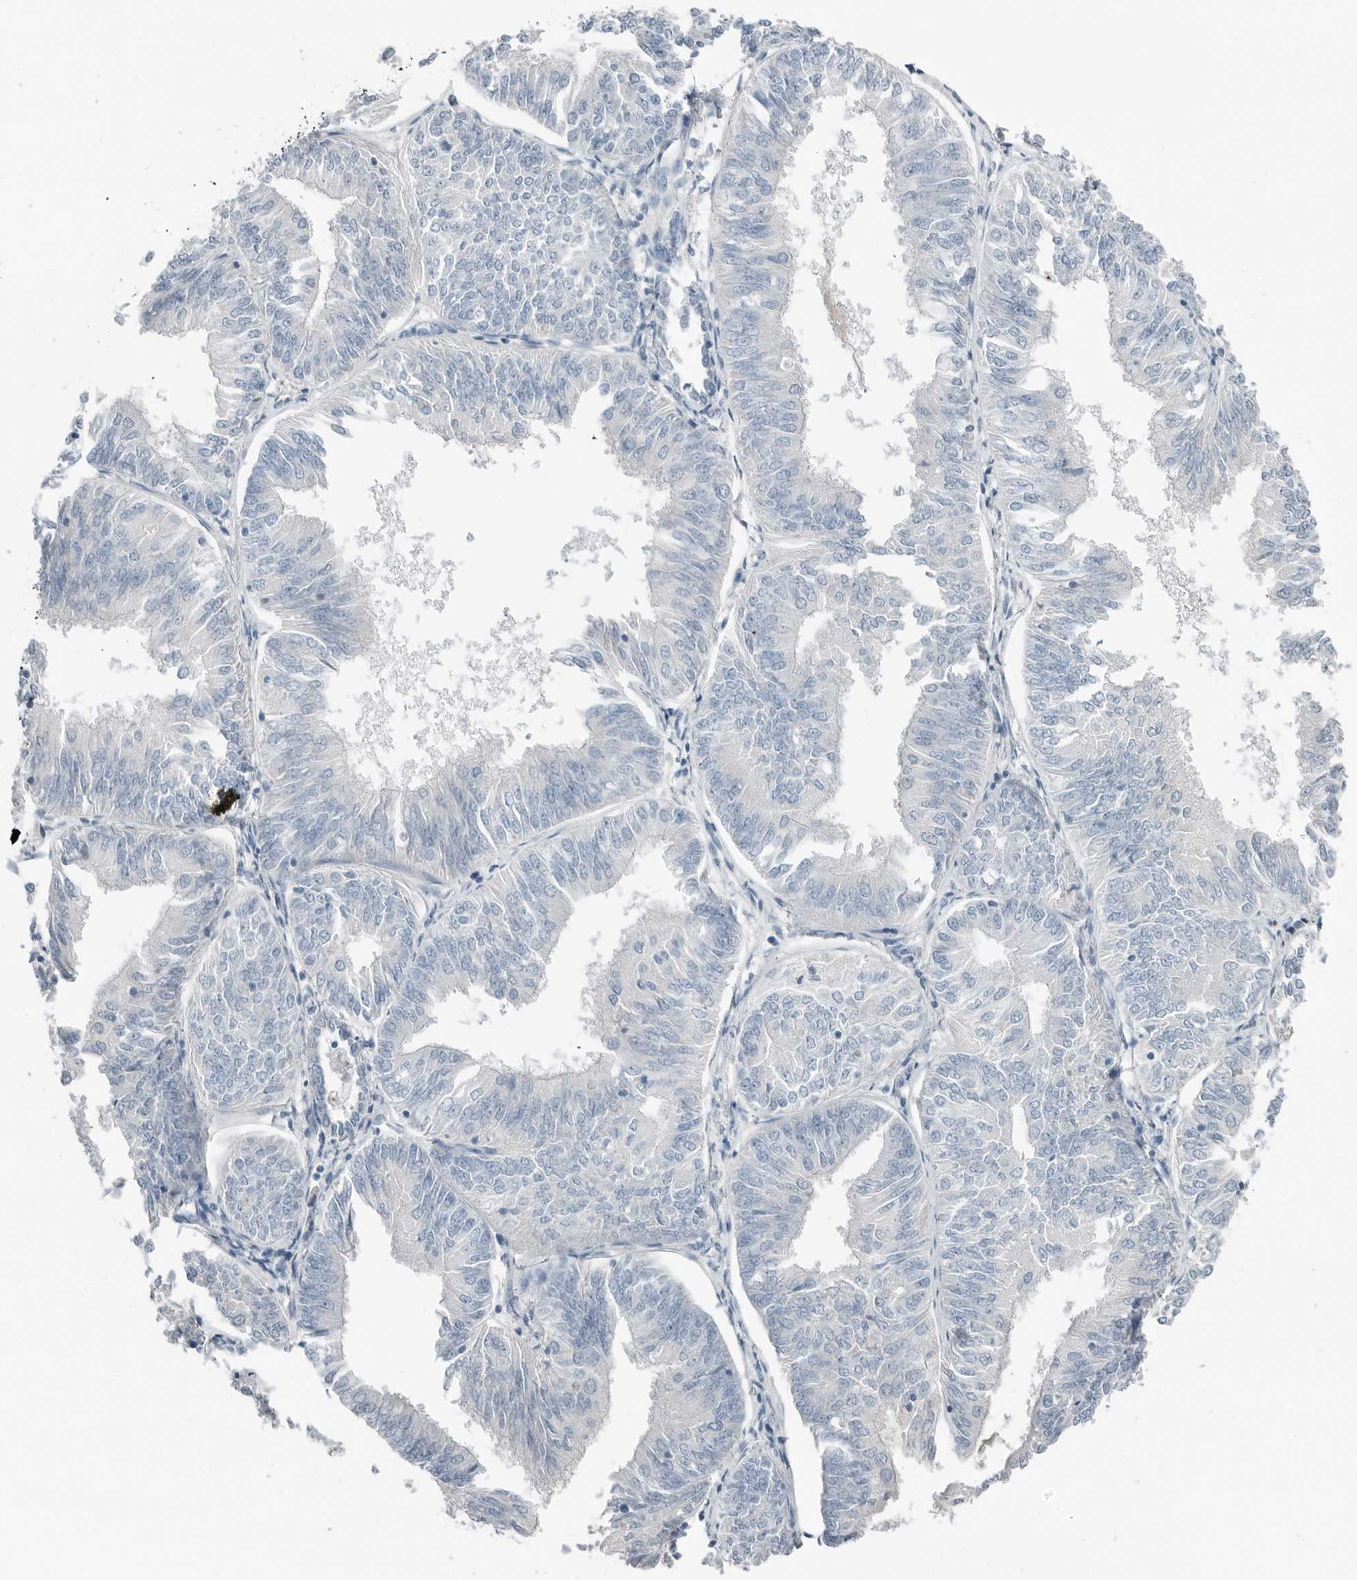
{"staining": {"intensity": "negative", "quantity": "none", "location": "none"}, "tissue": "endometrial cancer", "cell_type": "Tumor cells", "image_type": "cancer", "snomed": [{"axis": "morphology", "description": "Adenocarcinoma, NOS"}, {"axis": "topography", "description": "Endometrium"}], "caption": "Human adenocarcinoma (endometrial) stained for a protein using immunohistochemistry (IHC) reveals no positivity in tumor cells.", "gene": "SERPINB7", "patient": {"sex": "female", "age": 58}}